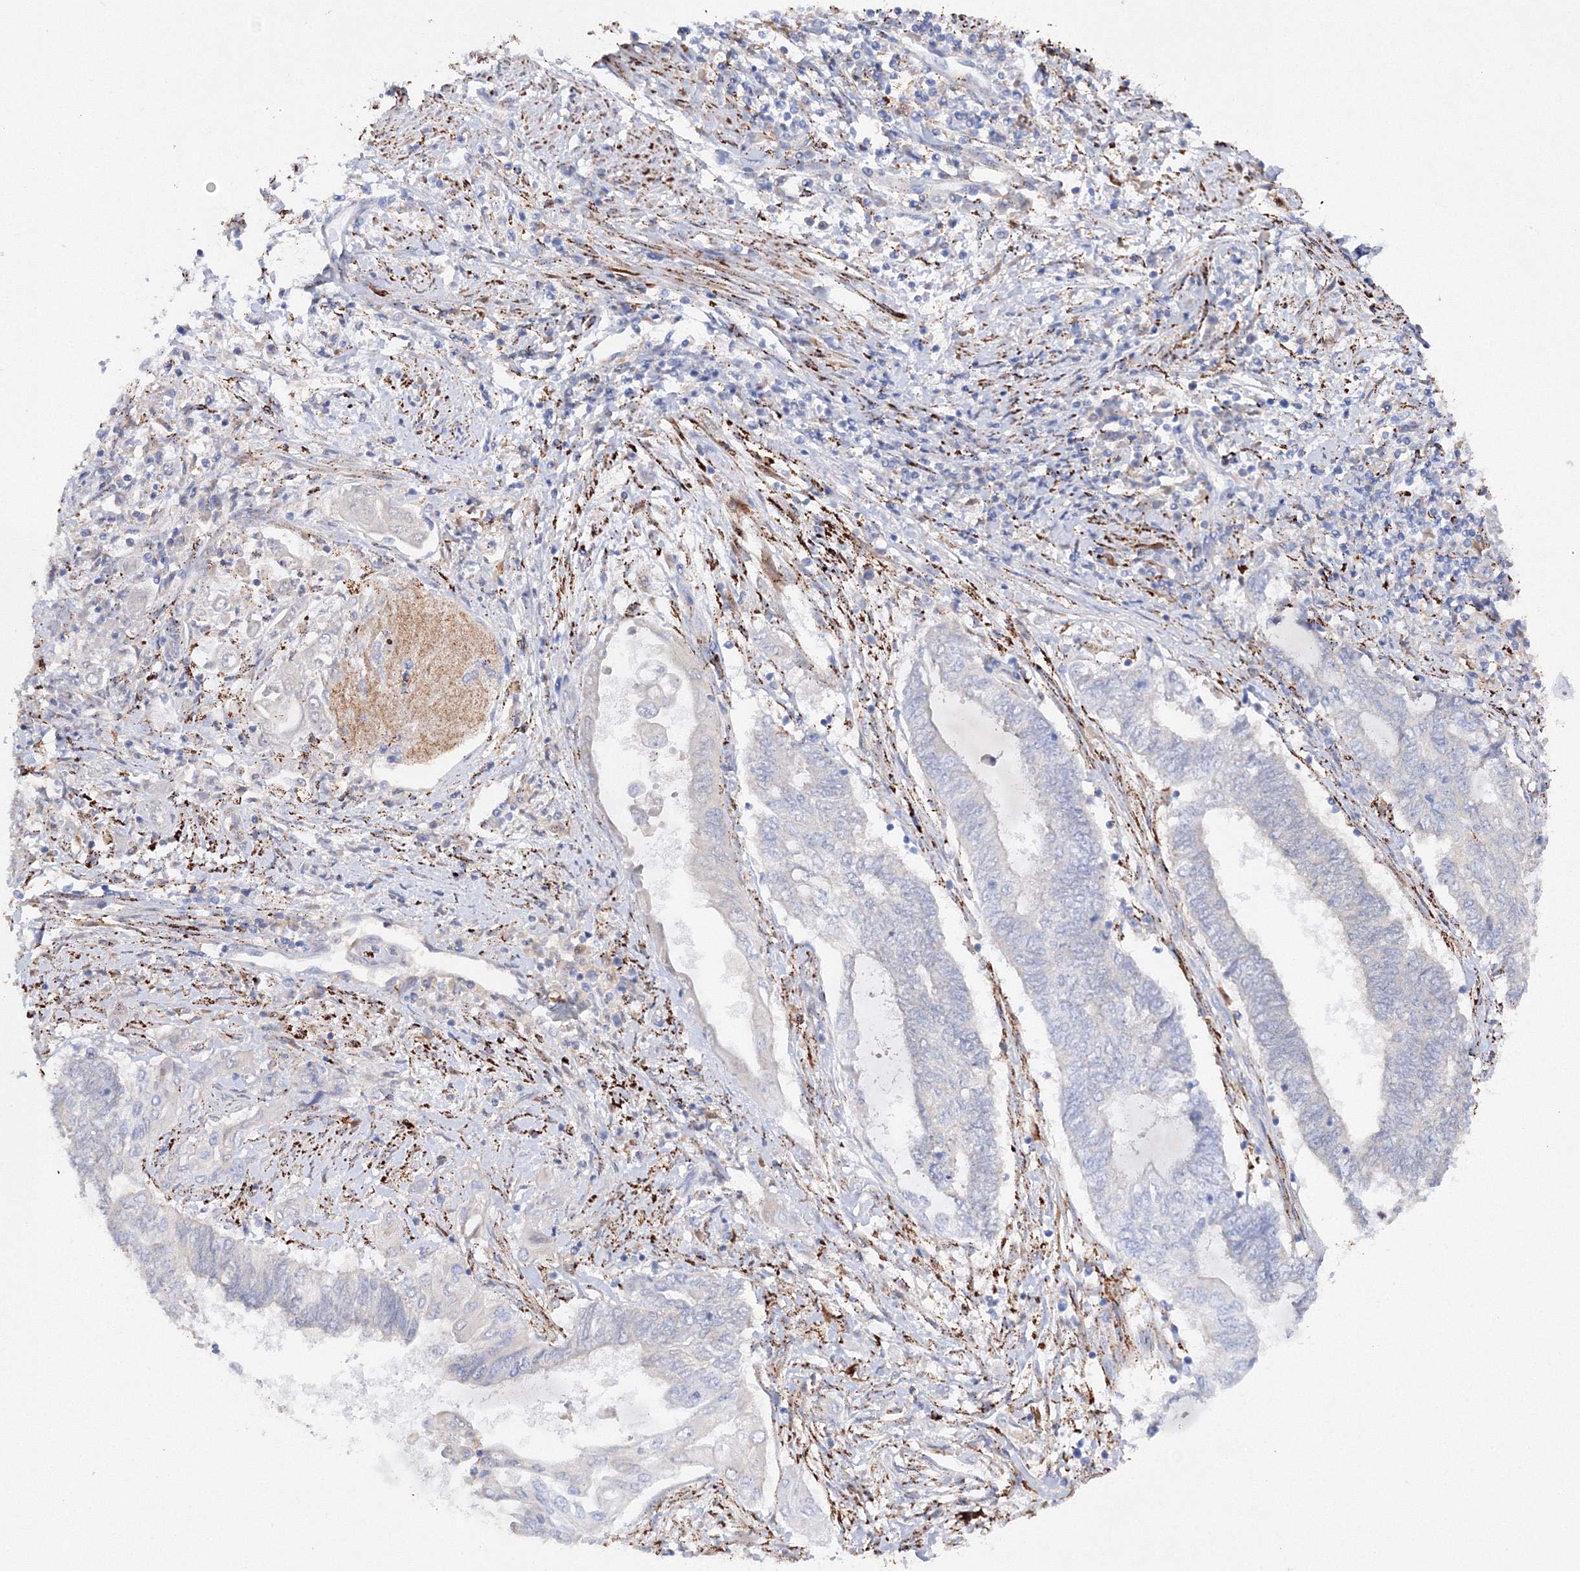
{"staining": {"intensity": "negative", "quantity": "none", "location": "none"}, "tissue": "endometrial cancer", "cell_type": "Tumor cells", "image_type": "cancer", "snomed": [{"axis": "morphology", "description": "Adenocarcinoma, NOS"}, {"axis": "topography", "description": "Uterus"}, {"axis": "topography", "description": "Endometrium"}], "caption": "Human adenocarcinoma (endometrial) stained for a protein using immunohistochemistry shows no staining in tumor cells.", "gene": "MERTK", "patient": {"sex": "female", "age": 70}}